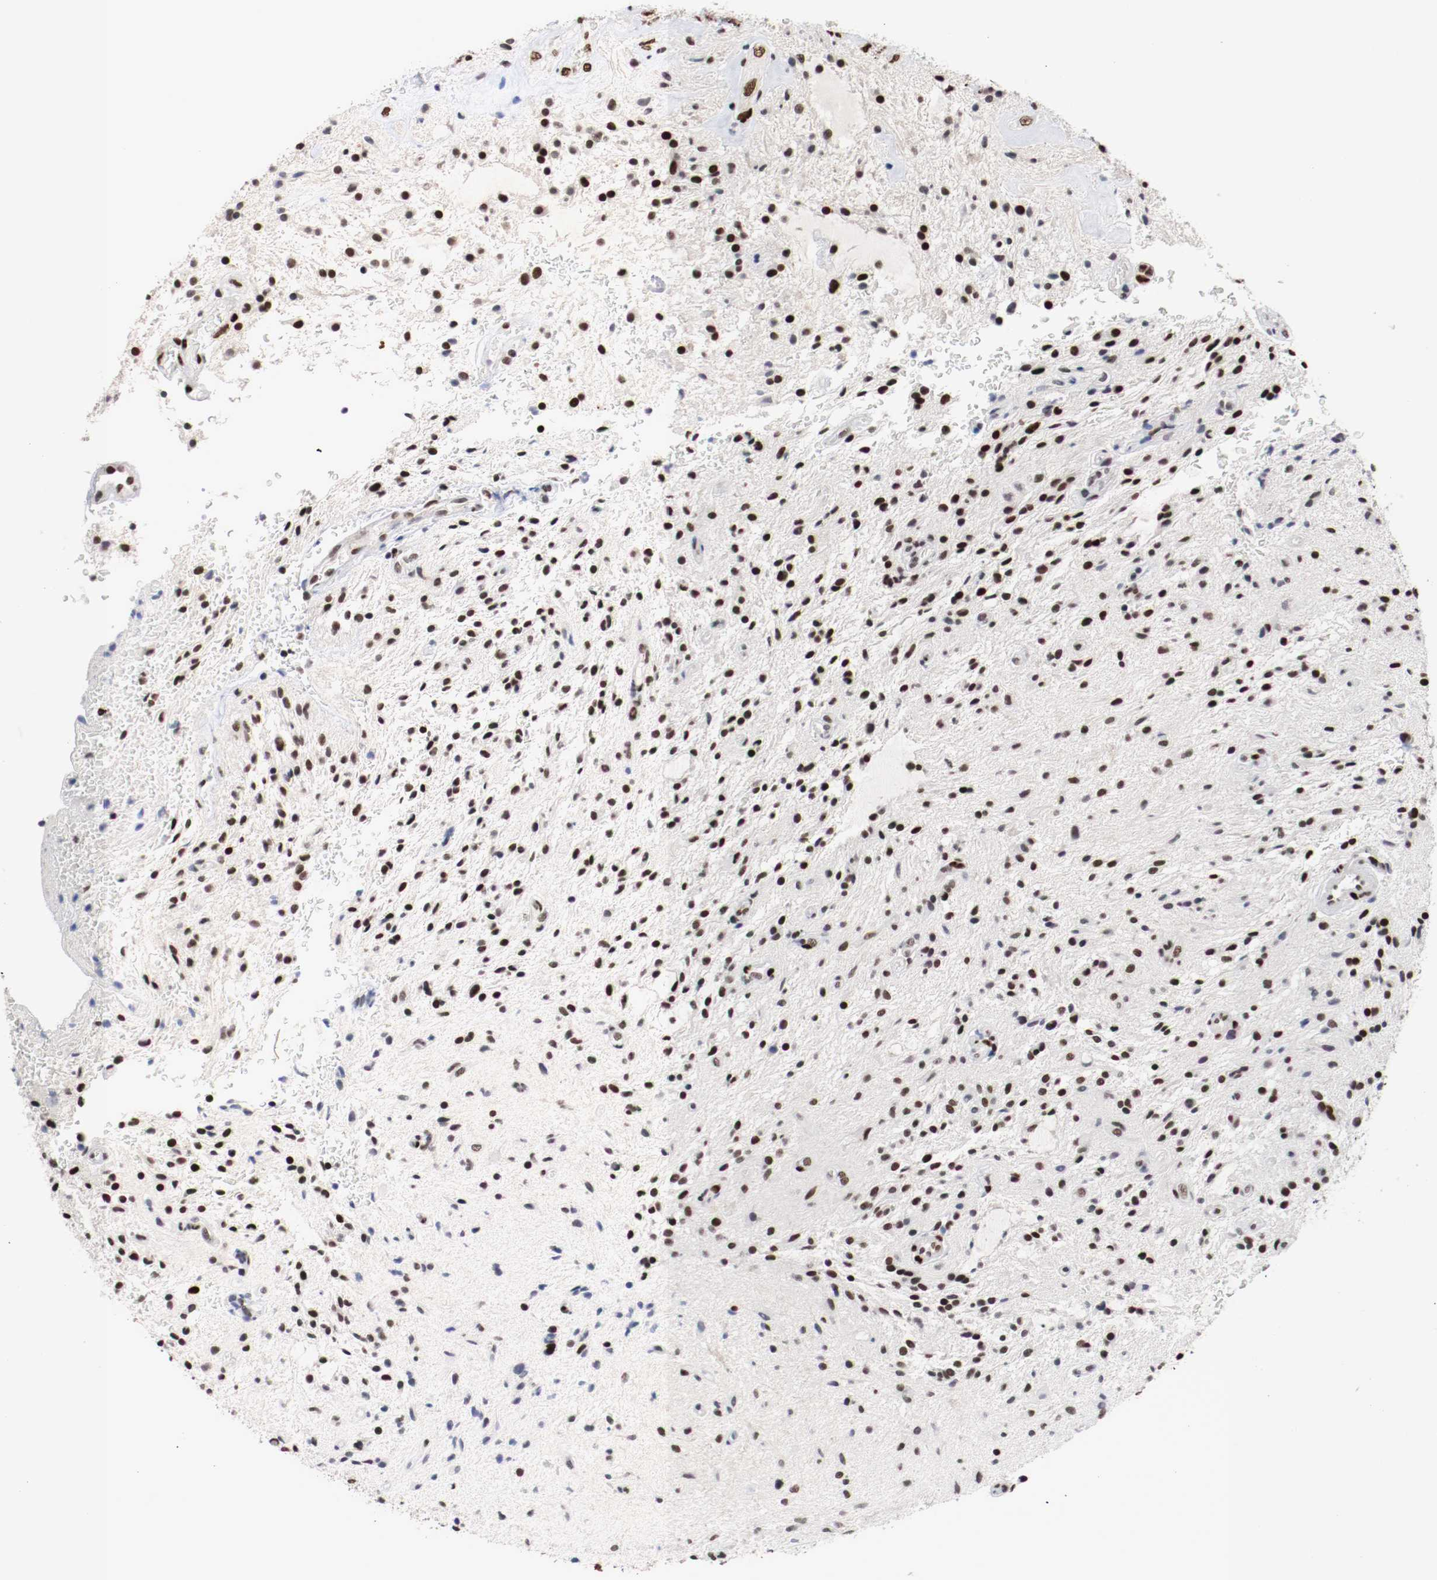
{"staining": {"intensity": "moderate", "quantity": "25%-75%", "location": "nuclear"}, "tissue": "glioma", "cell_type": "Tumor cells", "image_type": "cancer", "snomed": [{"axis": "morphology", "description": "Glioma, malignant, NOS"}, {"axis": "topography", "description": "Cerebellum"}], "caption": "Immunohistochemical staining of glioma (malignant) displays moderate nuclear protein expression in about 25%-75% of tumor cells.", "gene": "MEF2D", "patient": {"sex": "female", "age": 10}}